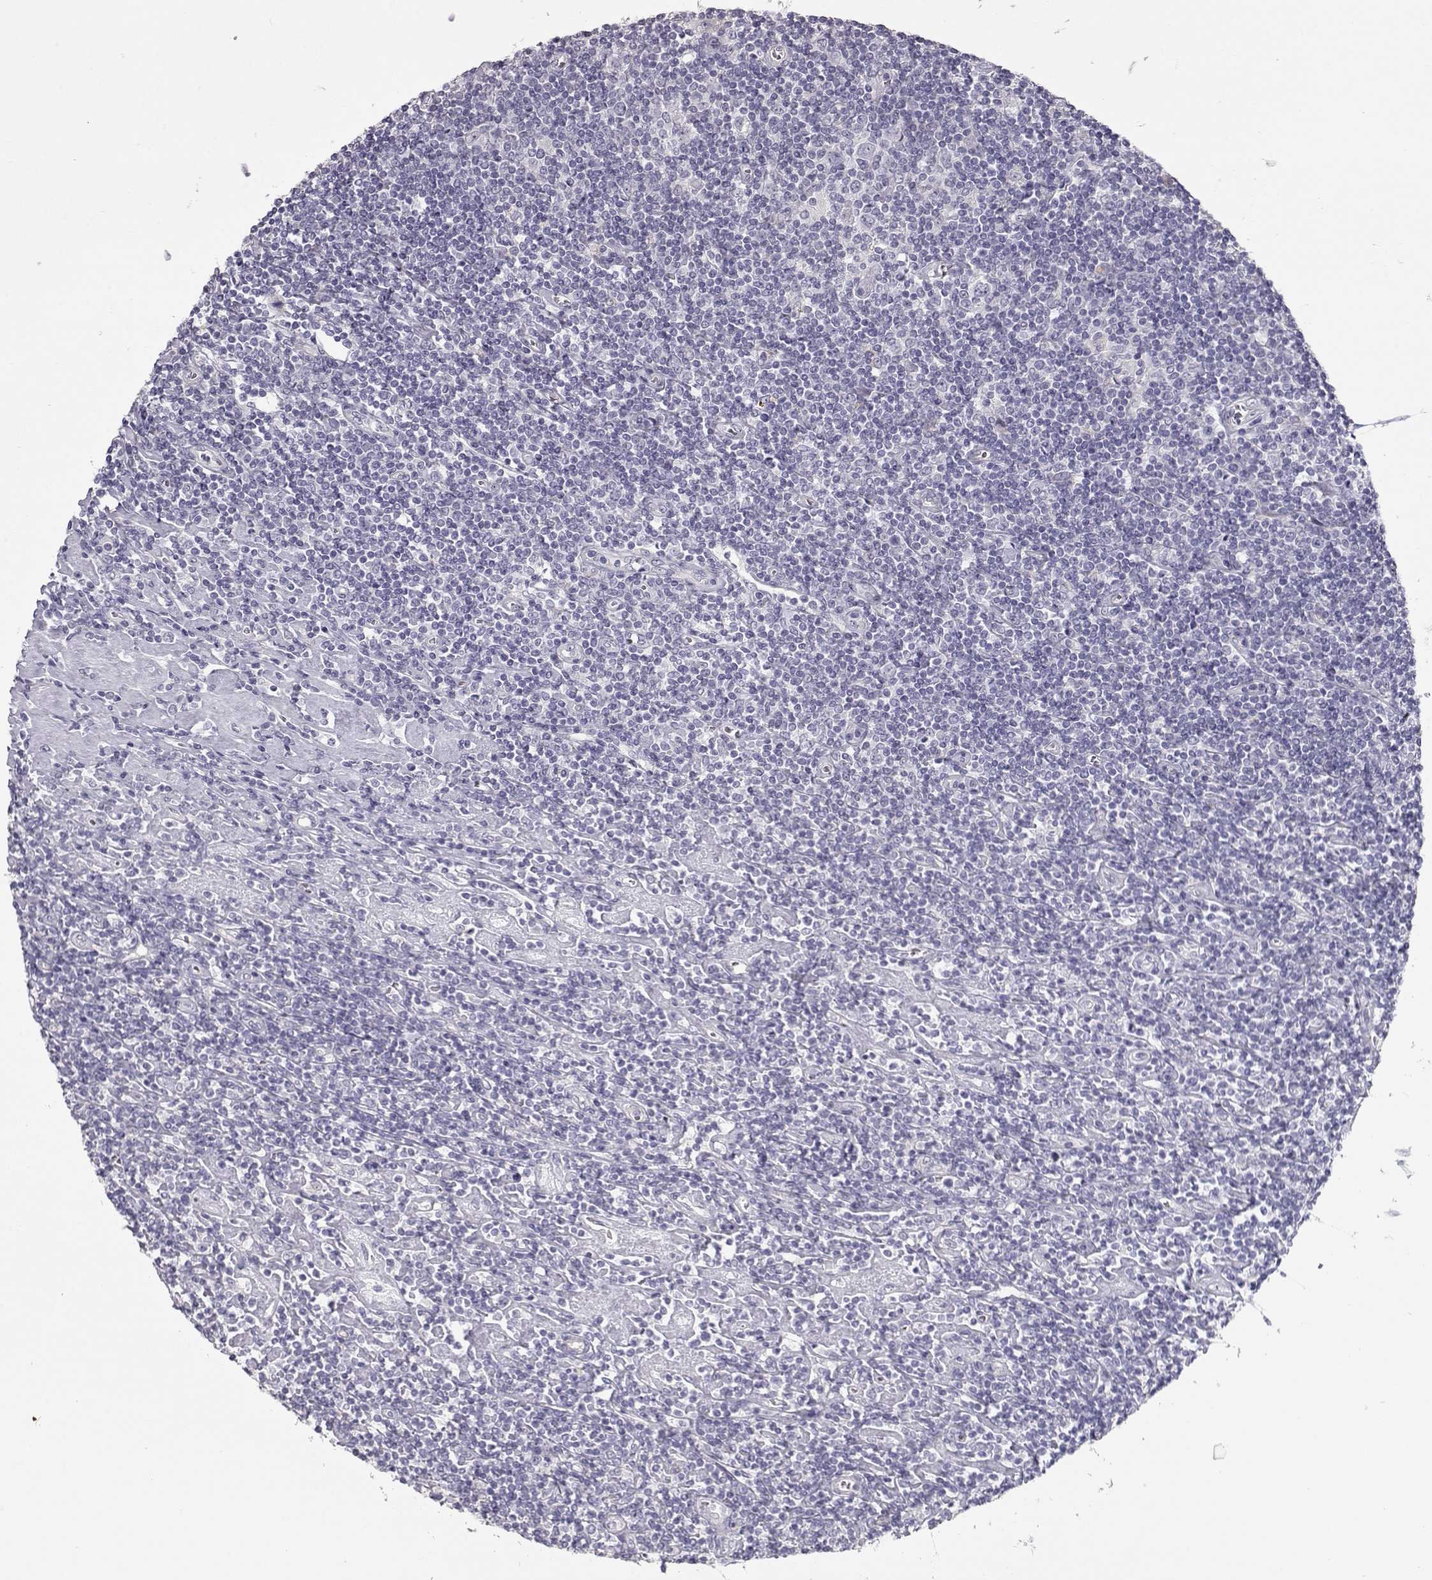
{"staining": {"intensity": "negative", "quantity": "none", "location": "none"}, "tissue": "lymphoma", "cell_type": "Tumor cells", "image_type": "cancer", "snomed": [{"axis": "morphology", "description": "Hodgkin's disease, NOS"}, {"axis": "topography", "description": "Lymph node"}], "caption": "Tumor cells are negative for brown protein staining in lymphoma. (Stains: DAB immunohistochemistry with hematoxylin counter stain, Microscopy: brightfield microscopy at high magnification).", "gene": "SLC18A1", "patient": {"sex": "male", "age": 40}}